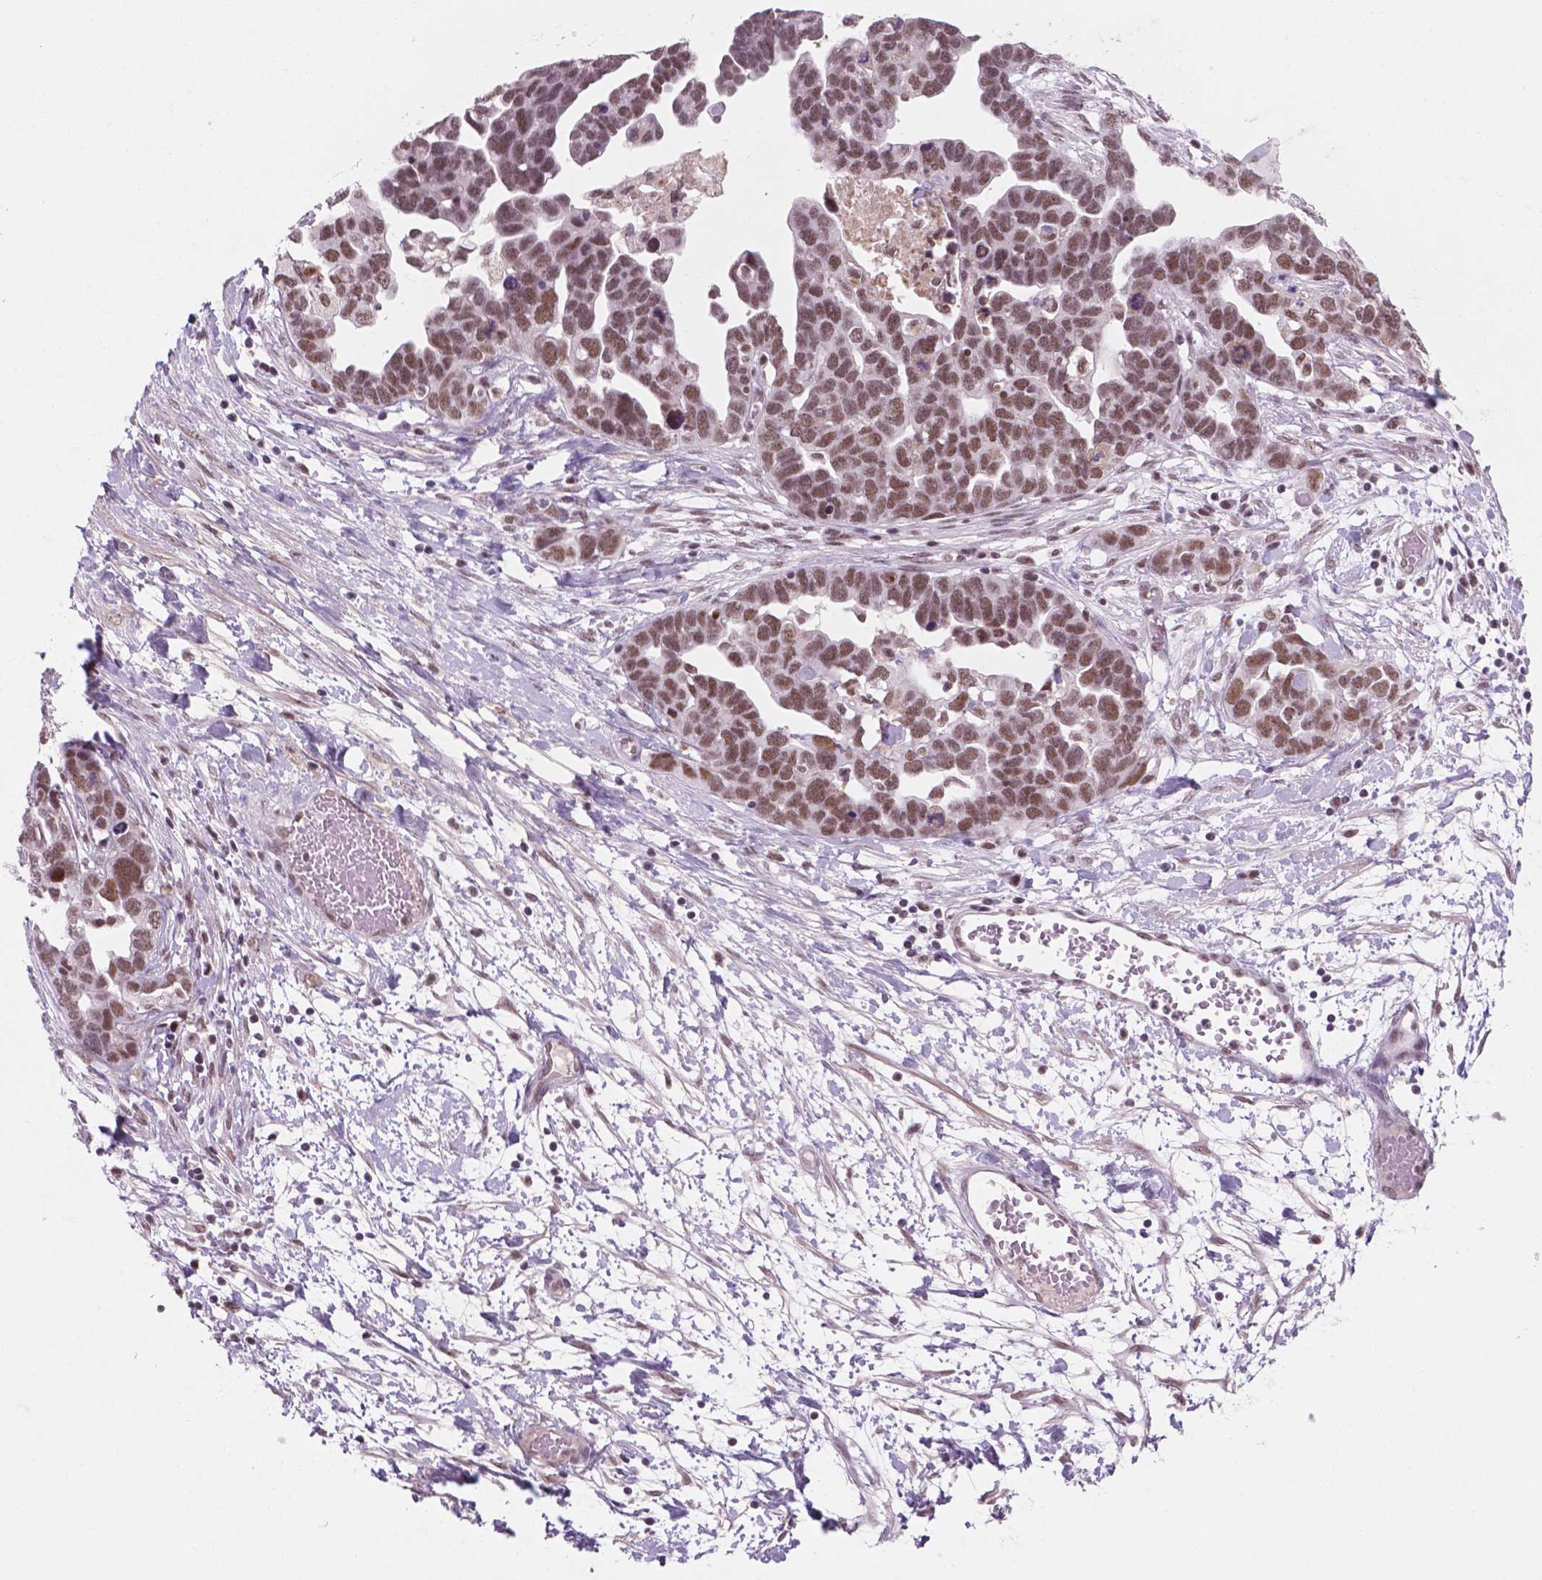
{"staining": {"intensity": "moderate", "quantity": ">75%", "location": "nuclear"}, "tissue": "ovarian cancer", "cell_type": "Tumor cells", "image_type": "cancer", "snomed": [{"axis": "morphology", "description": "Cystadenocarcinoma, serous, NOS"}, {"axis": "topography", "description": "Ovary"}], "caption": "Ovarian cancer (serous cystadenocarcinoma) stained for a protein shows moderate nuclear positivity in tumor cells.", "gene": "CTR9", "patient": {"sex": "female", "age": 54}}